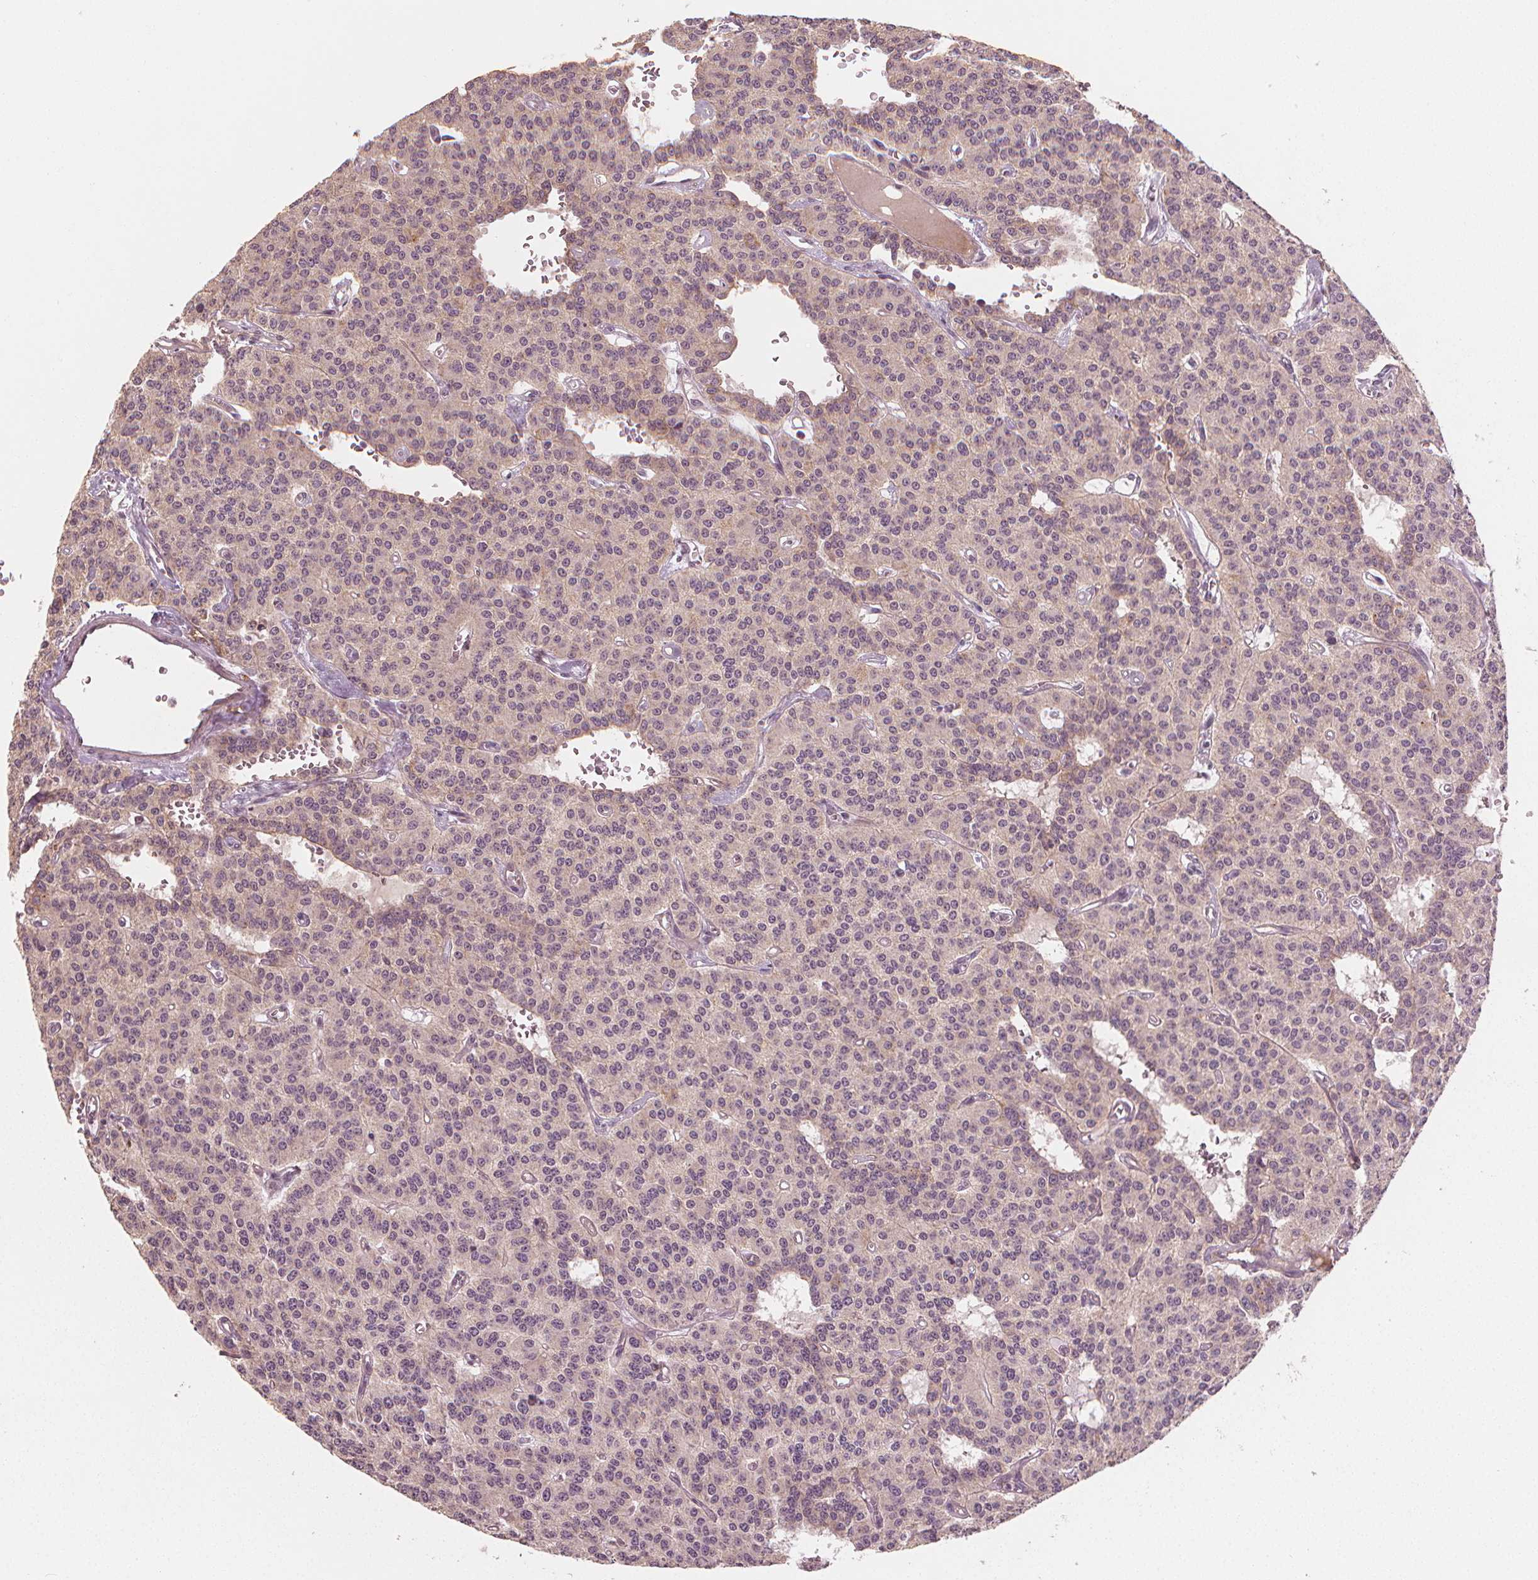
{"staining": {"intensity": "negative", "quantity": "none", "location": "none"}, "tissue": "carcinoid", "cell_type": "Tumor cells", "image_type": "cancer", "snomed": [{"axis": "morphology", "description": "Carcinoid, malignant, NOS"}, {"axis": "topography", "description": "Lung"}], "caption": "High magnification brightfield microscopy of carcinoid stained with DAB (3,3'-diaminobenzidine) (brown) and counterstained with hematoxylin (blue): tumor cells show no significant positivity. (DAB immunohistochemistry (IHC) visualized using brightfield microscopy, high magnification).", "gene": "CLBA1", "patient": {"sex": "female", "age": 71}}